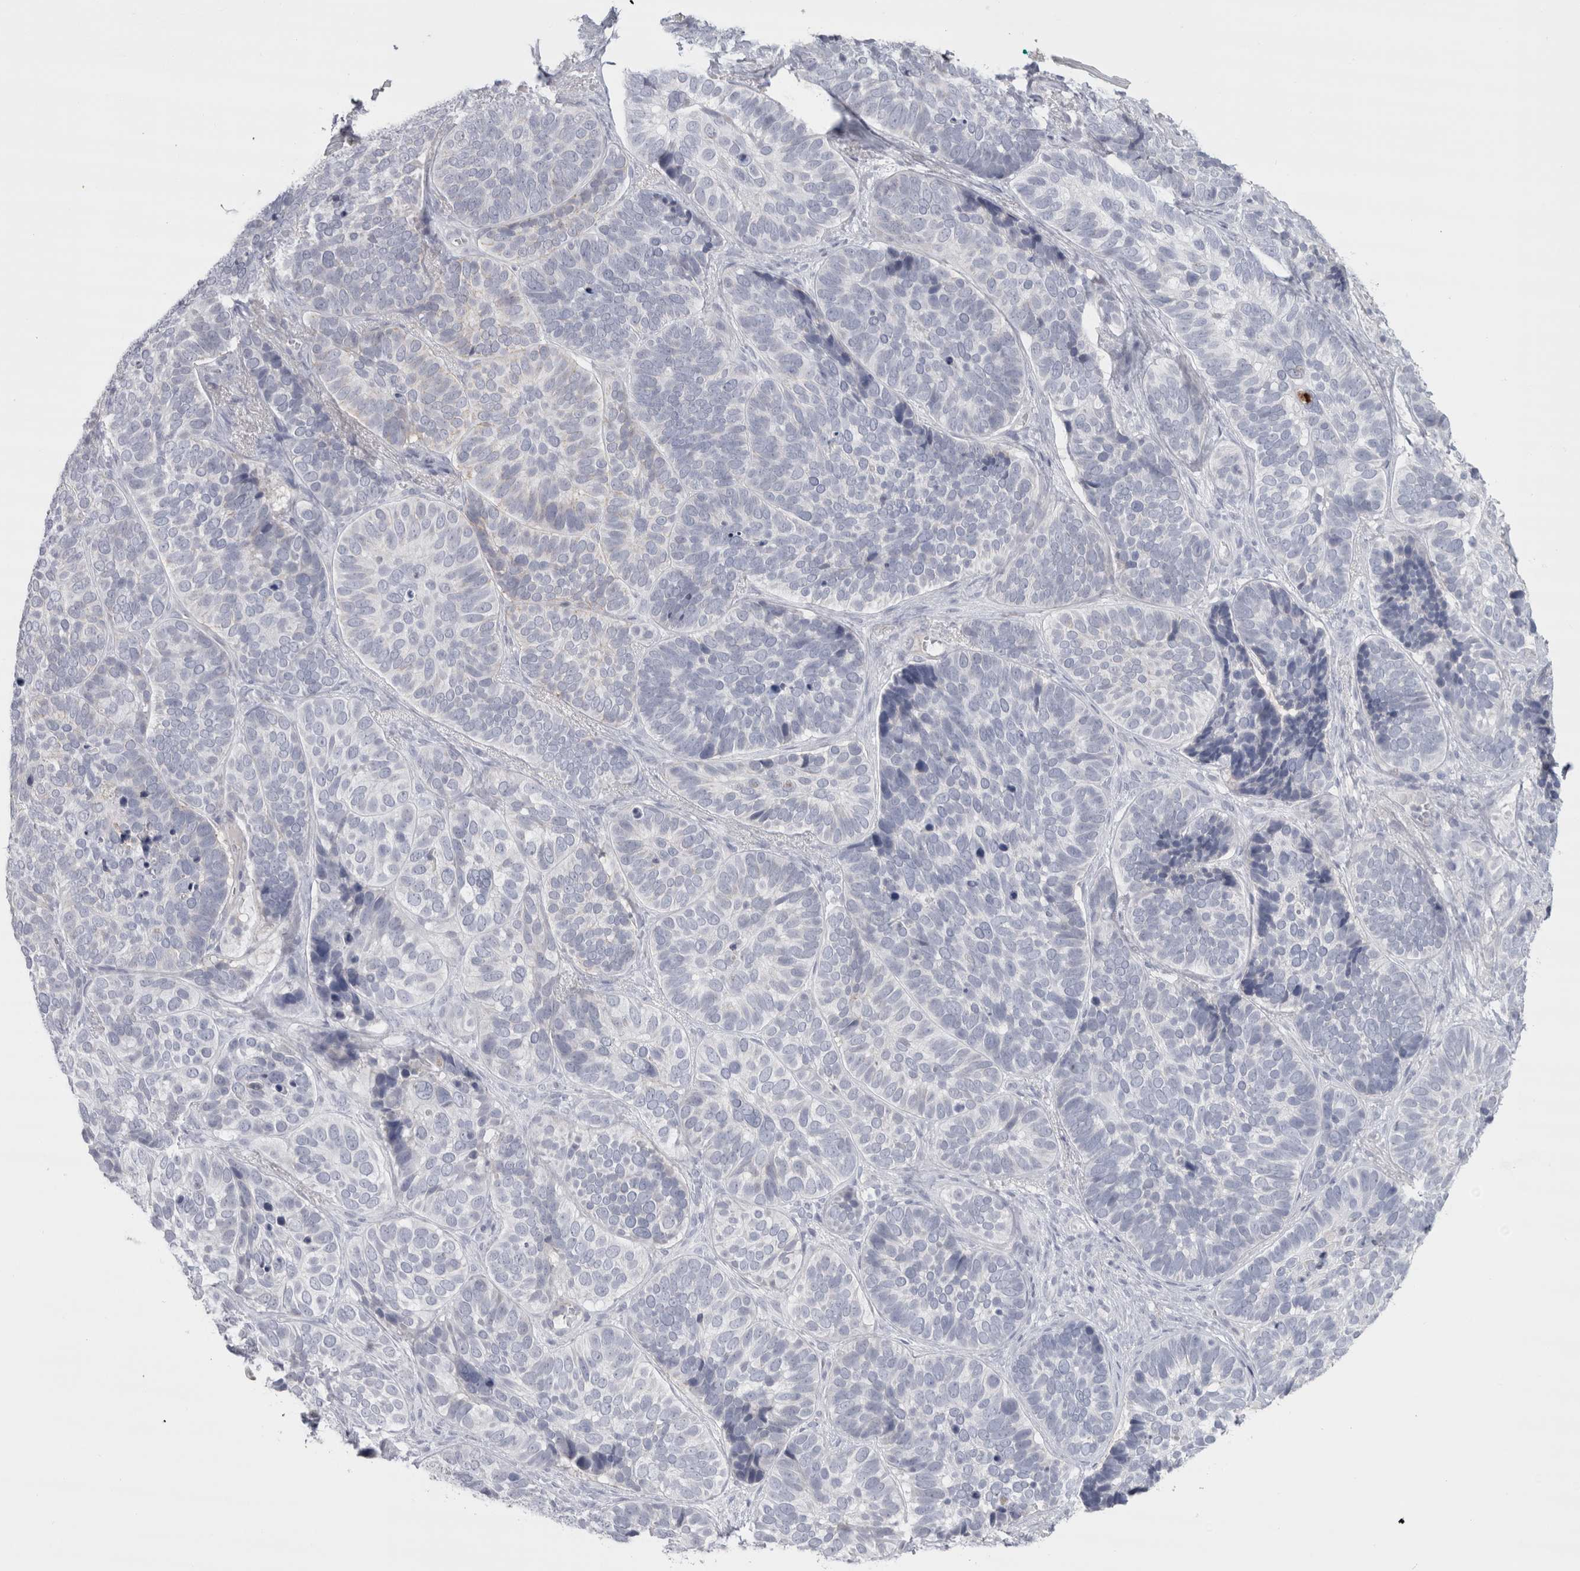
{"staining": {"intensity": "negative", "quantity": "none", "location": "none"}, "tissue": "skin cancer", "cell_type": "Tumor cells", "image_type": "cancer", "snomed": [{"axis": "morphology", "description": "Basal cell carcinoma"}, {"axis": "topography", "description": "Skin"}], "caption": "Protein analysis of skin basal cell carcinoma reveals no significant positivity in tumor cells.", "gene": "CDH17", "patient": {"sex": "male", "age": 62}}